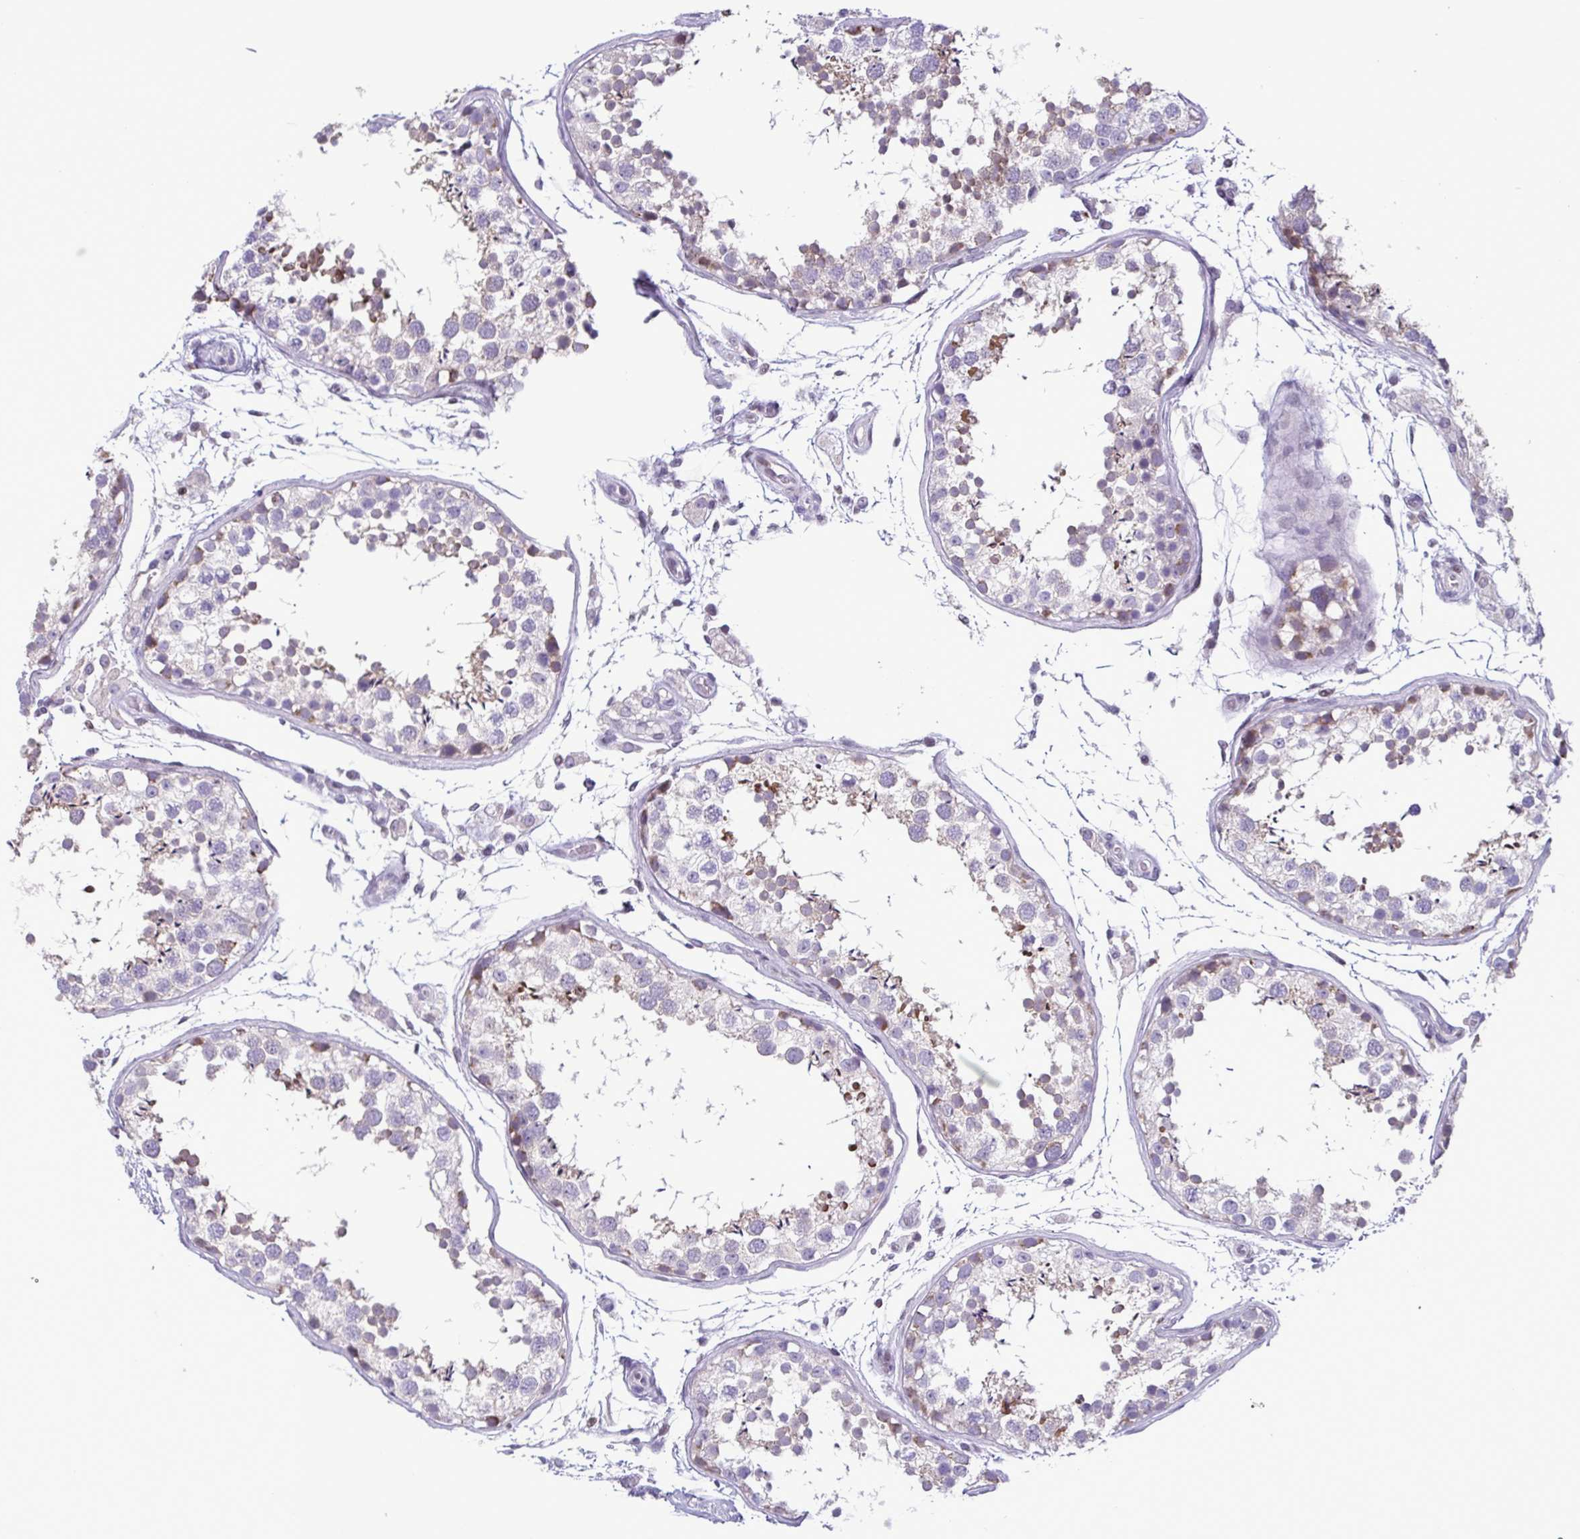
{"staining": {"intensity": "weak", "quantity": "<25%", "location": "cytoplasmic/membranous"}, "tissue": "testis", "cell_type": "Cells in seminiferous ducts", "image_type": "normal", "snomed": [{"axis": "morphology", "description": "Normal tissue, NOS"}, {"axis": "topography", "description": "Testis"}], "caption": "Immunohistochemical staining of unremarkable testis exhibits no significant positivity in cells in seminiferous ducts. (Brightfield microscopy of DAB (3,3'-diaminobenzidine) IHC at high magnification).", "gene": "IRF1", "patient": {"sex": "male", "age": 29}}